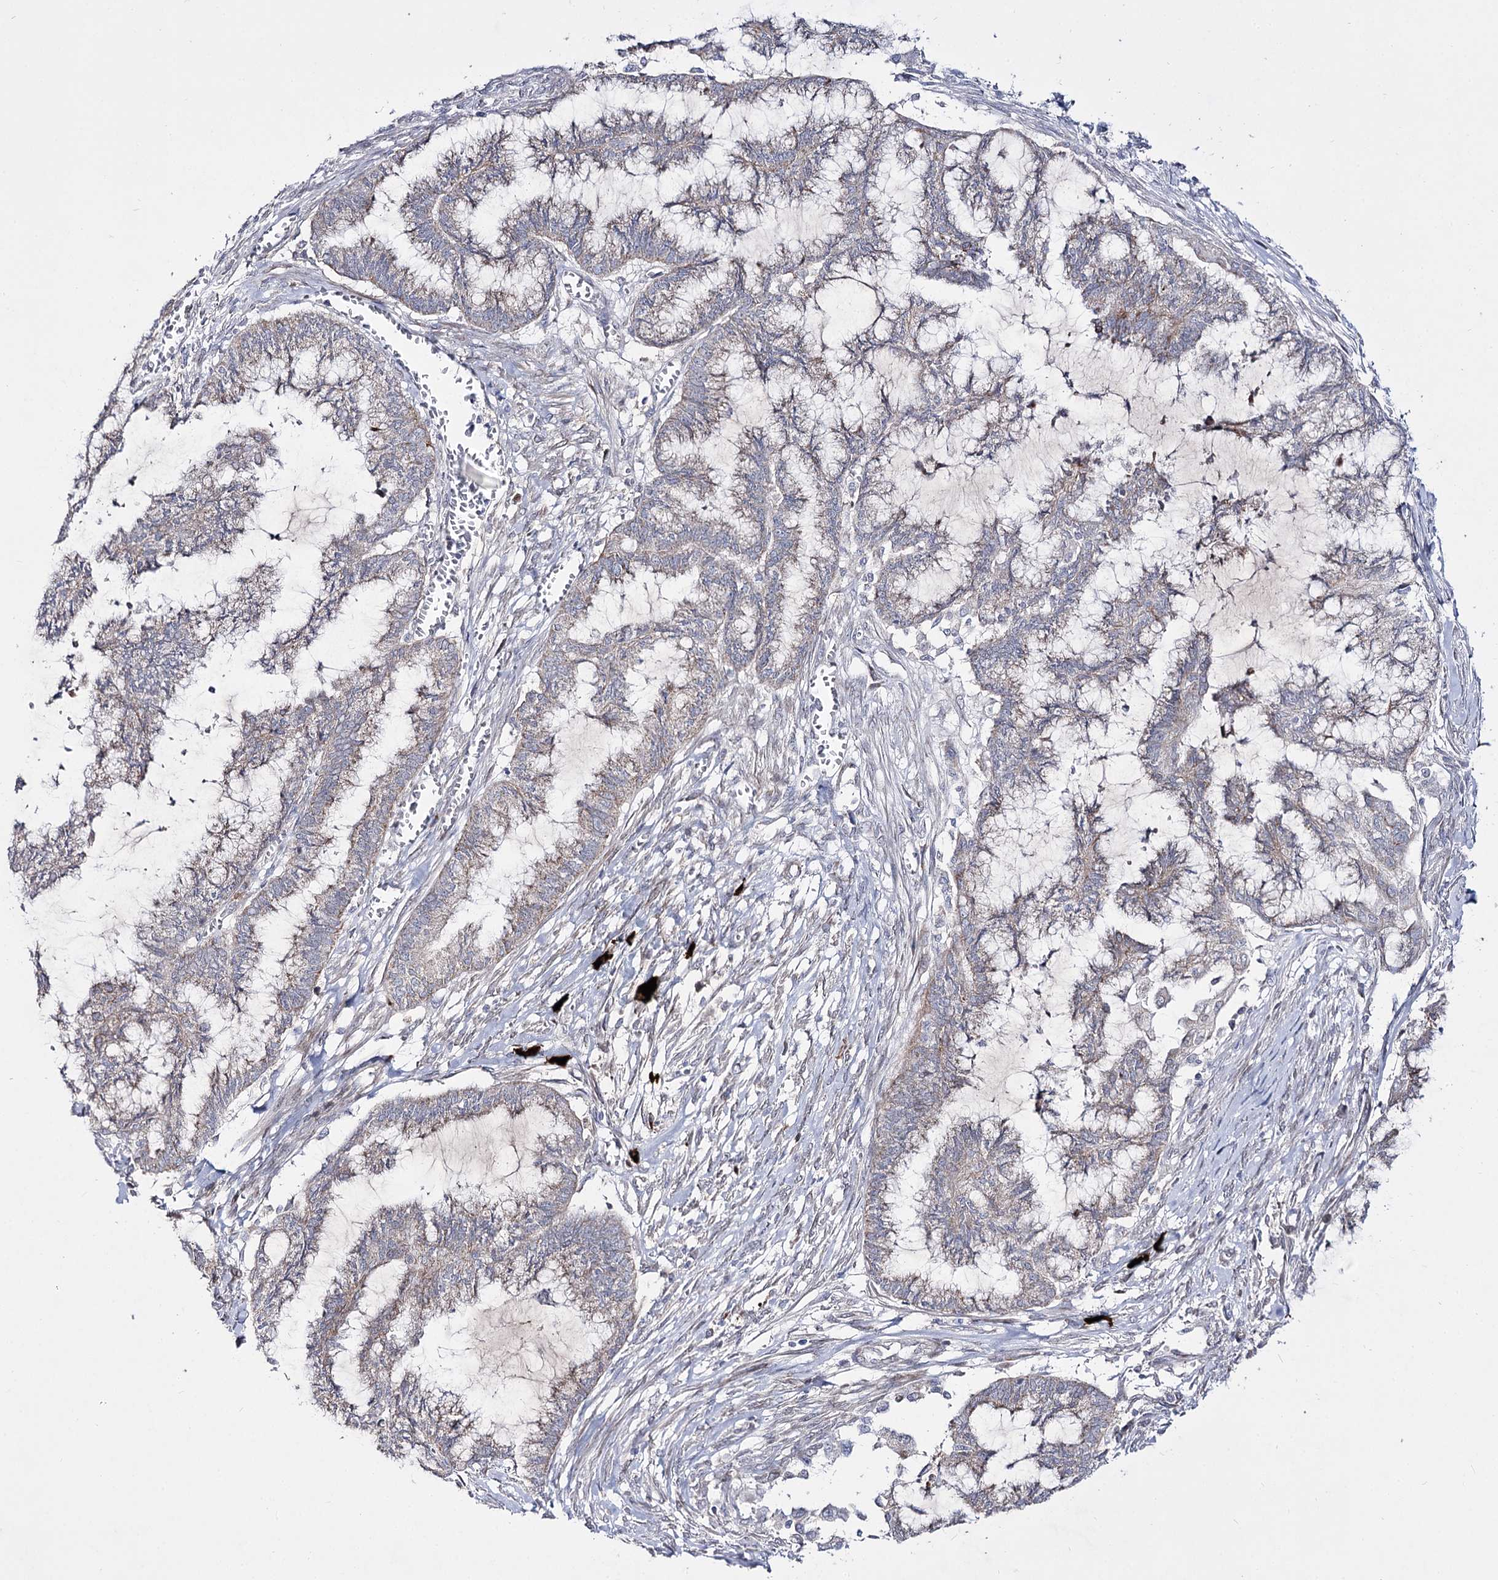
{"staining": {"intensity": "weak", "quantity": "<25%", "location": "cytoplasmic/membranous"}, "tissue": "endometrial cancer", "cell_type": "Tumor cells", "image_type": "cancer", "snomed": [{"axis": "morphology", "description": "Adenocarcinoma, NOS"}, {"axis": "topography", "description": "Endometrium"}], "caption": "The histopathology image displays no staining of tumor cells in adenocarcinoma (endometrial).", "gene": "C11orf80", "patient": {"sex": "female", "age": 86}}